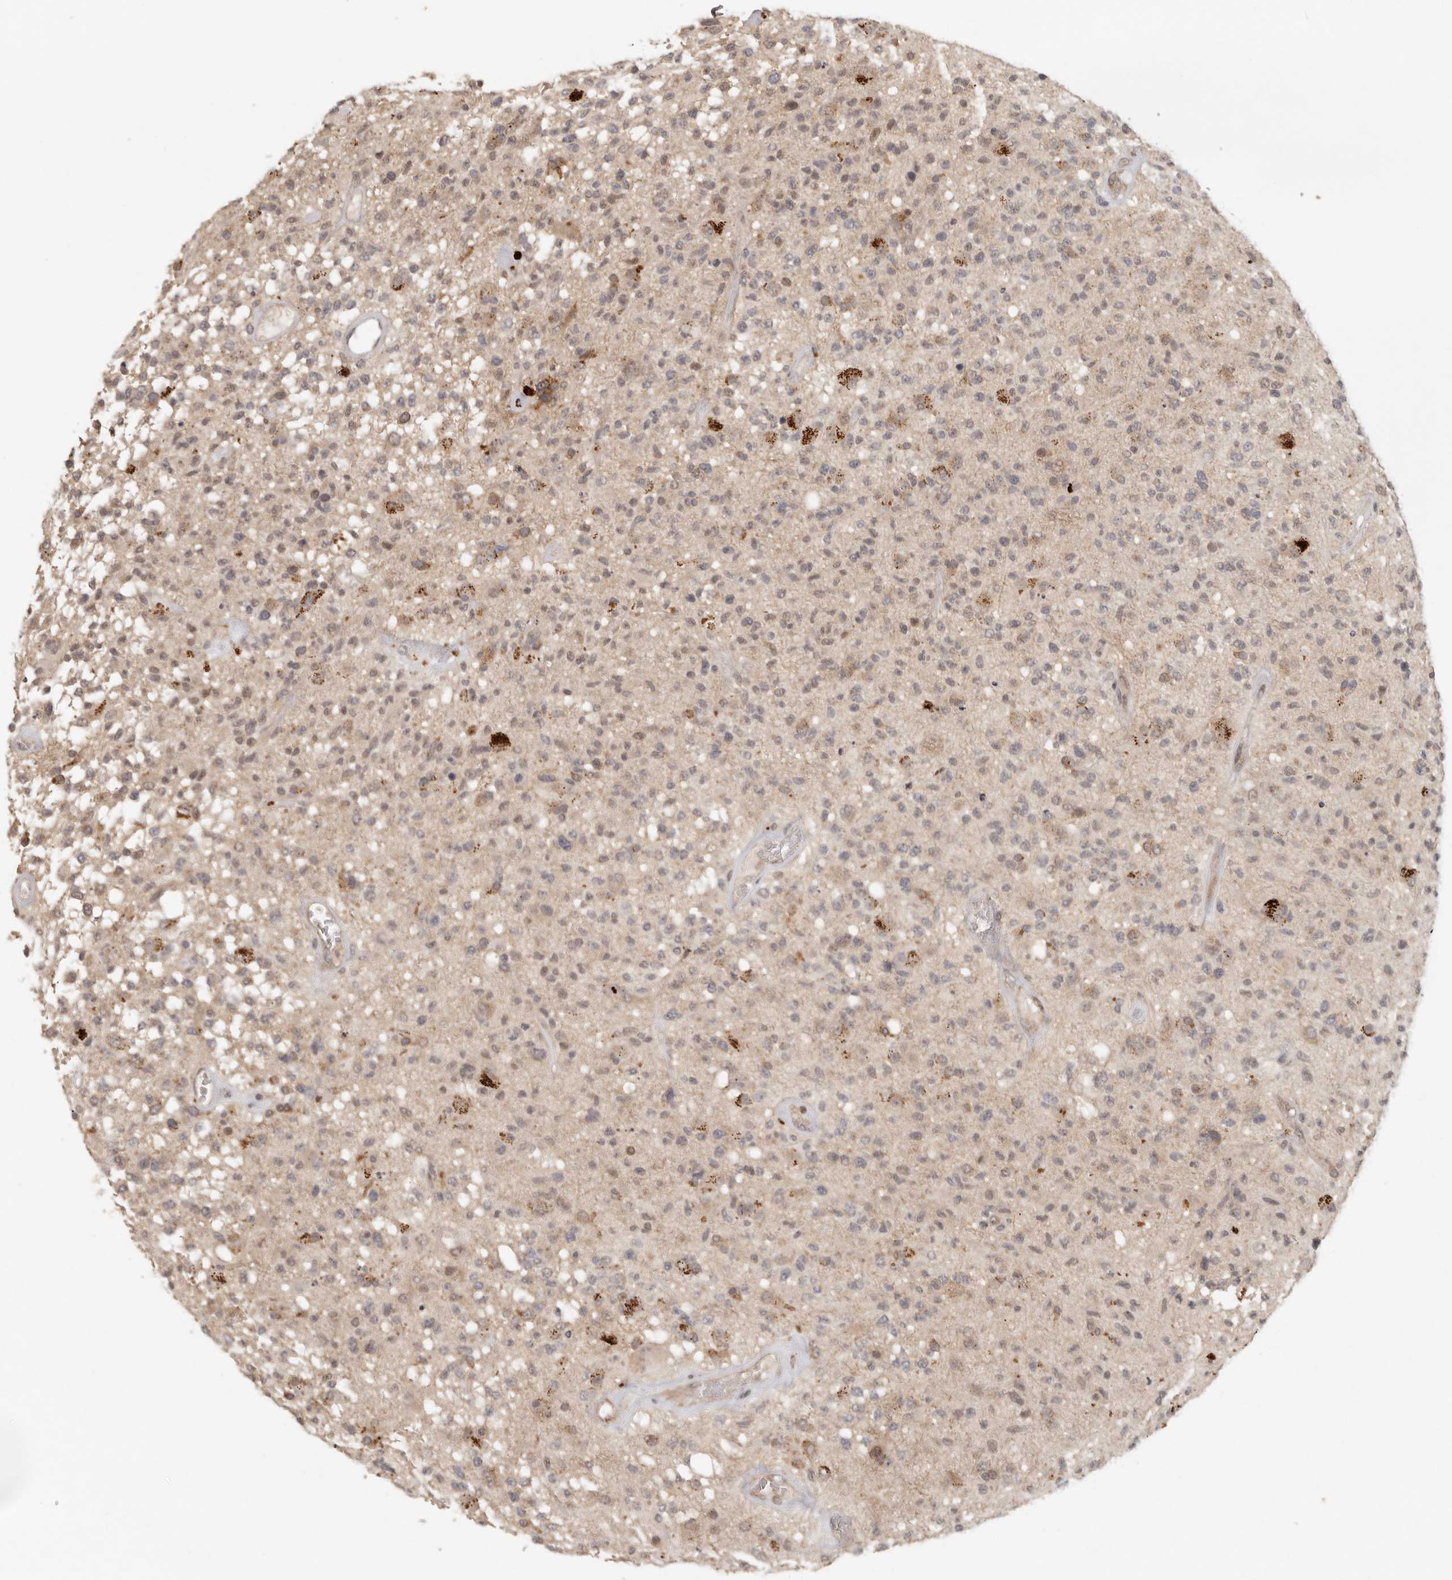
{"staining": {"intensity": "weak", "quantity": ">75%", "location": "cytoplasmic/membranous"}, "tissue": "glioma", "cell_type": "Tumor cells", "image_type": "cancer", "snomed": [{"axis": "morphology", "description": "Glioma, malignant, High grade"}, {"axis": "morphology", "description": "Glioblastoma, NOS"}, {"axis": "topography", "description": "Brain"}], "caption": "IHC micrograph of neoplastic tissue: human glioma stained using immunohistochemistry demonstrates low levels of weak protein expression localized specifically in the cytoplasmic/membranous of tumor cells, appearing as a cytoplasmic/membranous brown color.", "gene": "LRRC75A", "patient": {"sex": "male", "age": 60}}